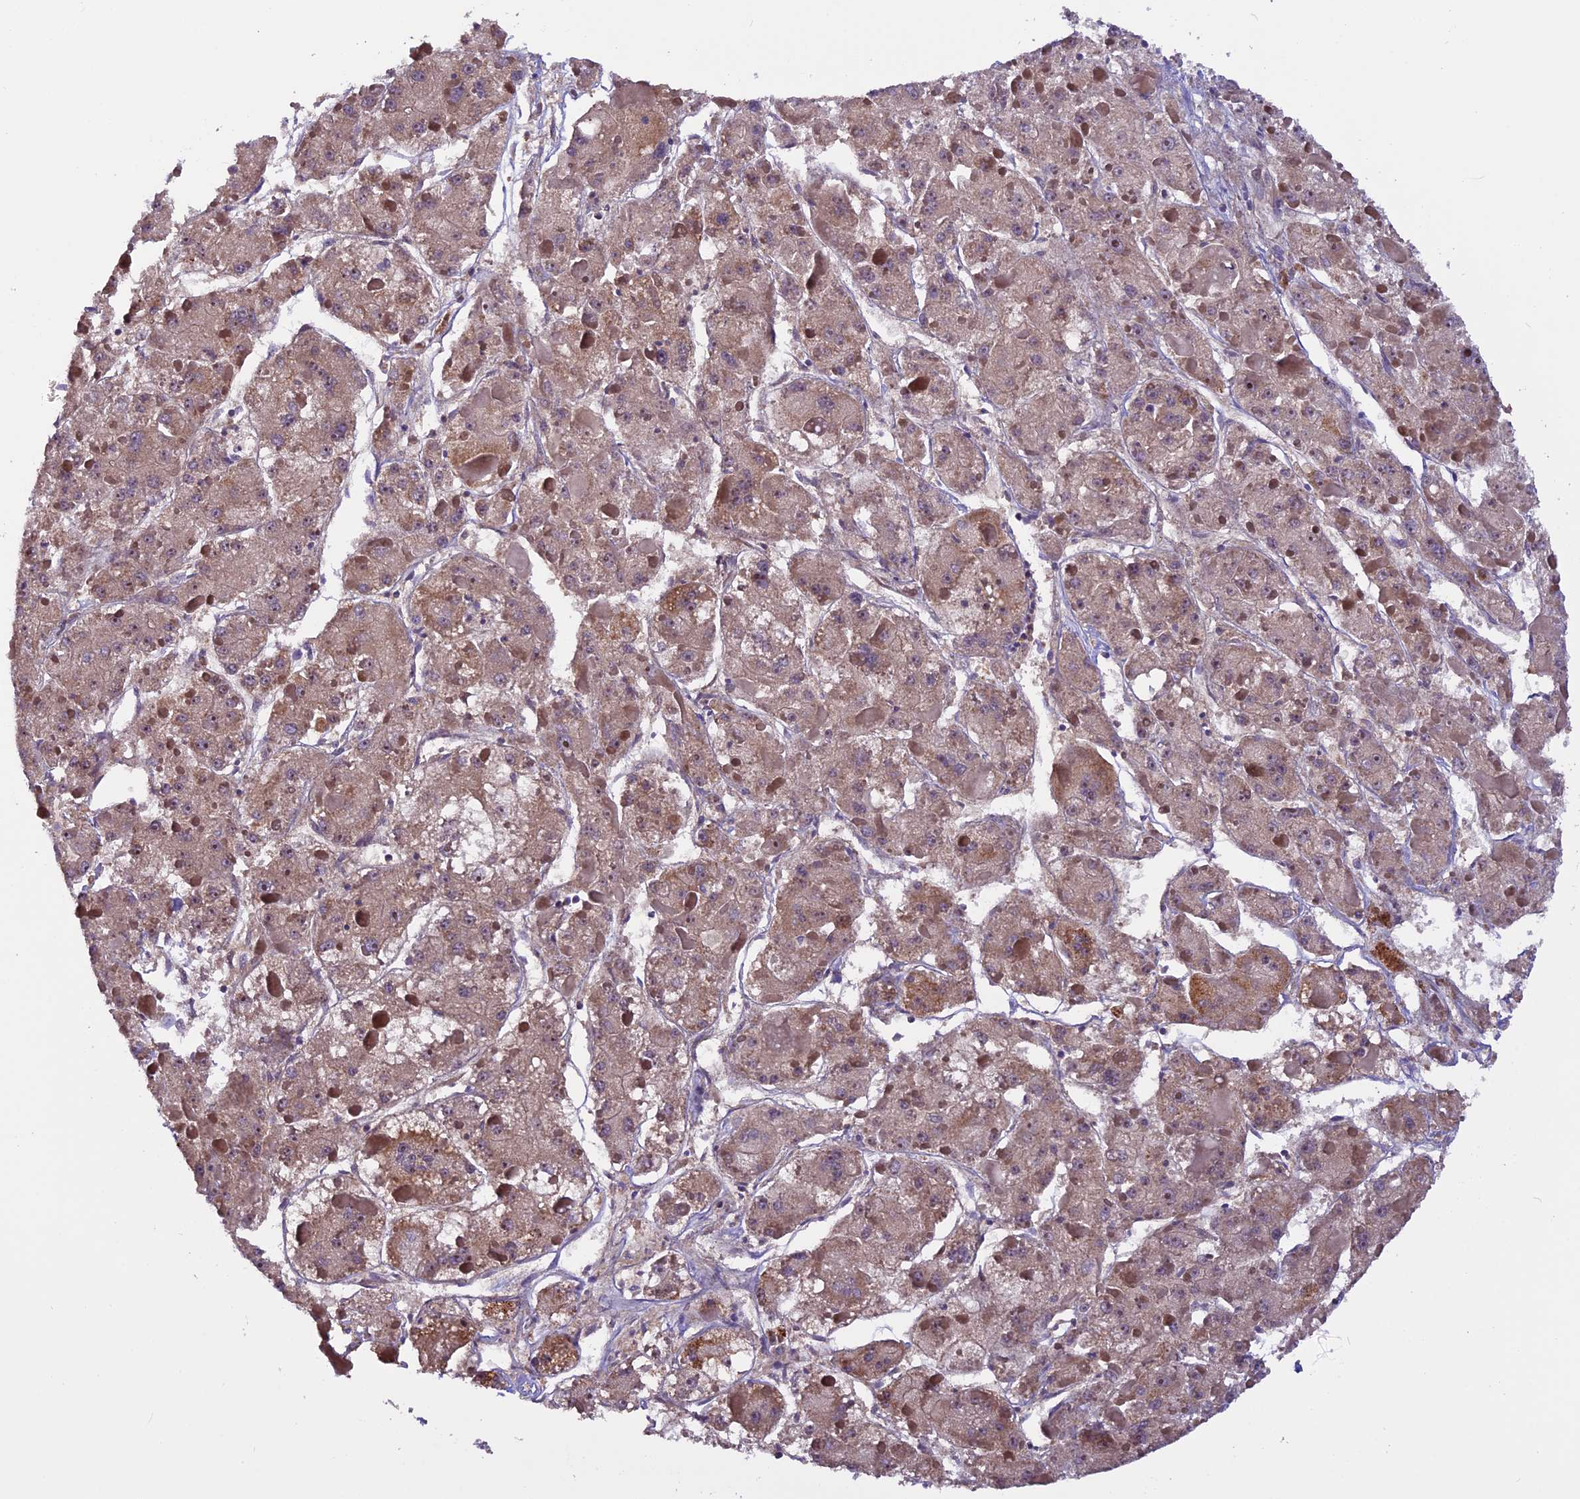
{"staining": {"intensity": "moderate", "quantity": ">75%", "location": "cytoplasmic/membranous"}, "tissue": "liver cancer", "cell_type": "Tumor cells", "image_type": "cancer", "snomed": [{"axis": "morphology", "description": "Carcinoma, Hepatocellular, NOS"}, {"axis": "topography", "description": "Liver"}], "caption": "Liver hepatocellular carcinoma tissue exhibits moderate cytoplasmic/membranous expression in about >75% of tumor cells, visualized by immunohistochemistry.", "gene": "FRY", "patient": {"sex": "female", "age": 73}}